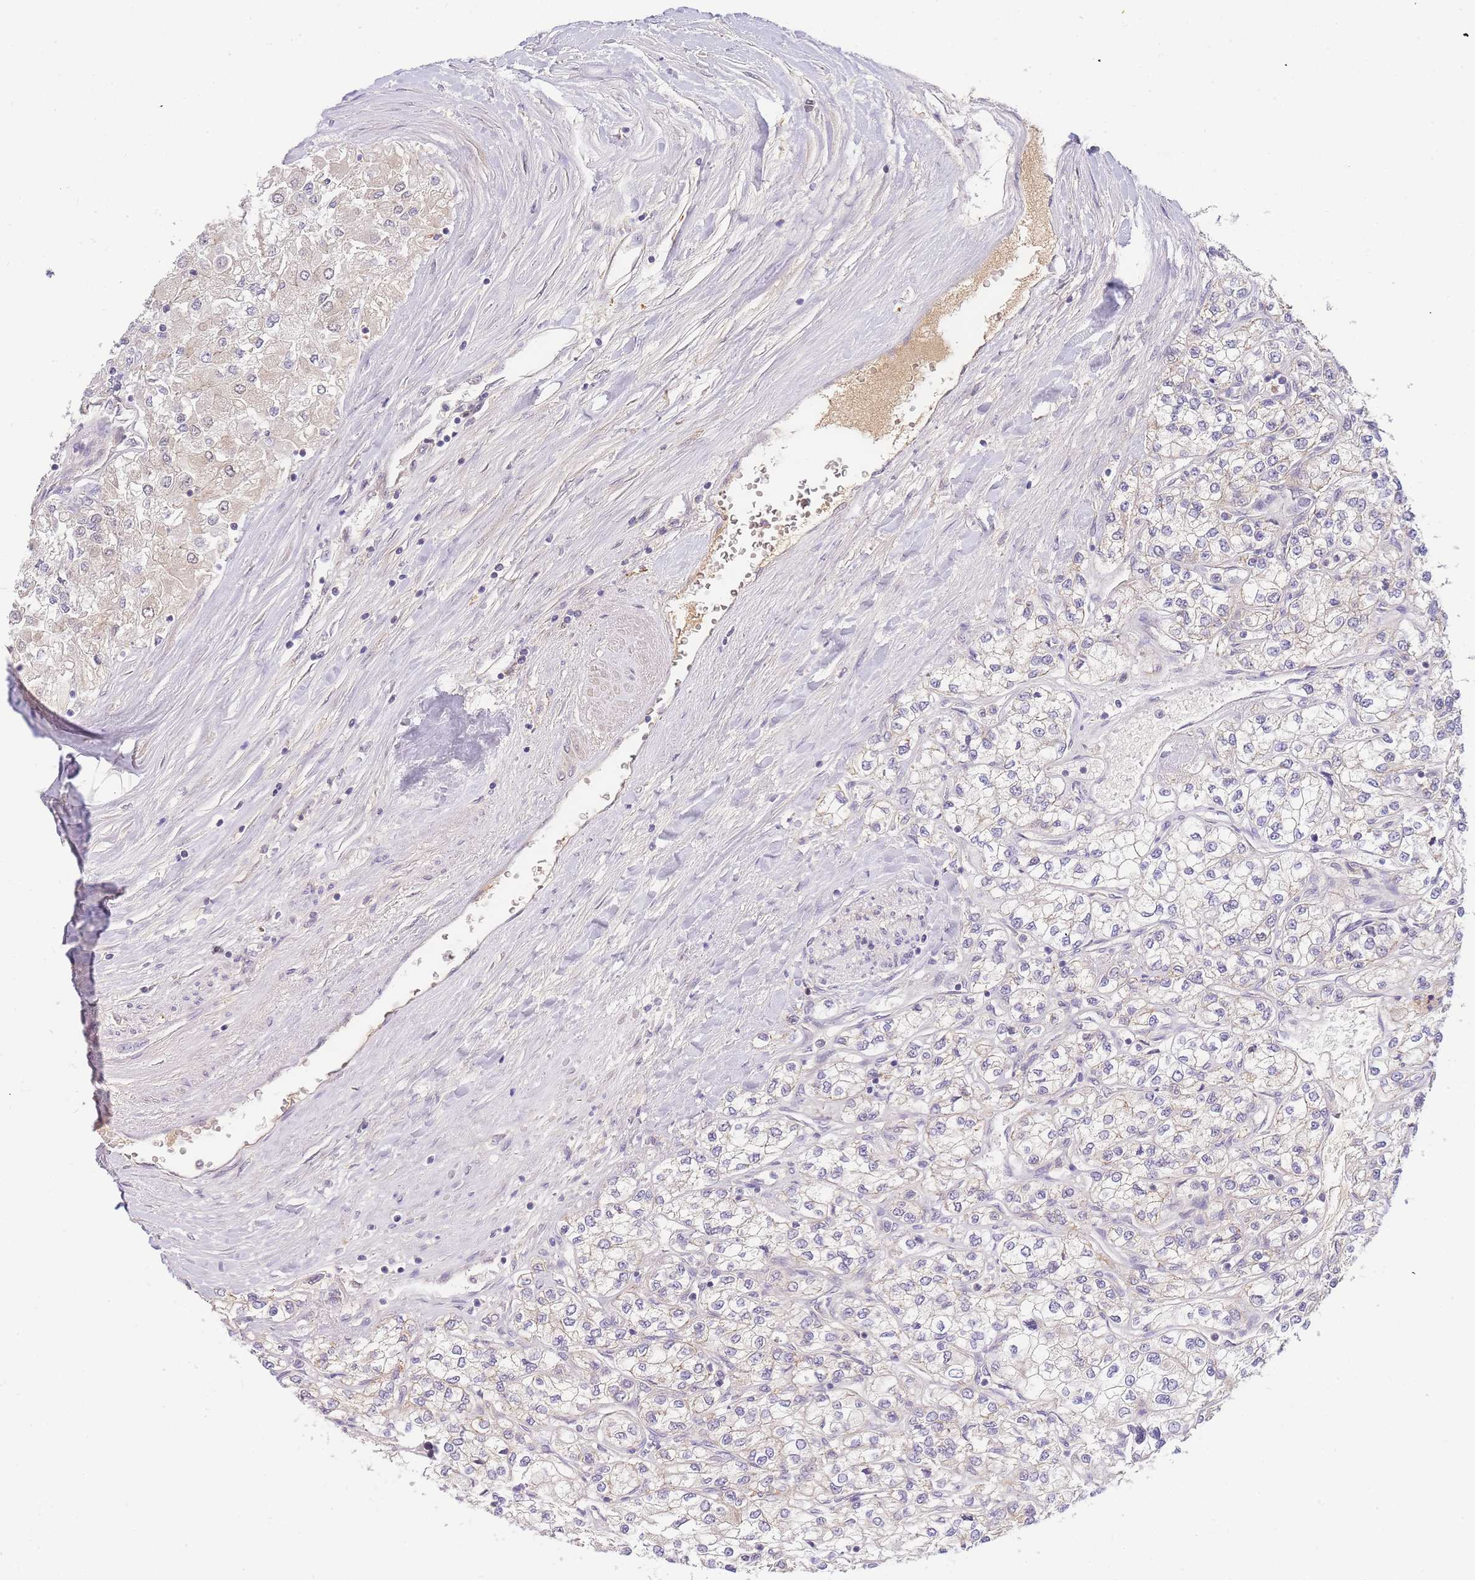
{"staining": {"intensity": "negative", "quantity": "none", "location": "none"}, "tissue": "renal cancer", "cell_type": "Tumor cells", "image_type": "cancer", "snomed": [{"axis": "morphology", "description": "Adenocarcinoma, NOS"}, {"axis": "topography", "description": "Kidney"}], "caption": "DAB (3,3'-diaminobenzidine) immunohistochemical staining of renal adenocarcinoma exhibits no significant staining in tumor cells.", "gene": "ZNF577", "patient": {"sex": "male", "age": 80}}